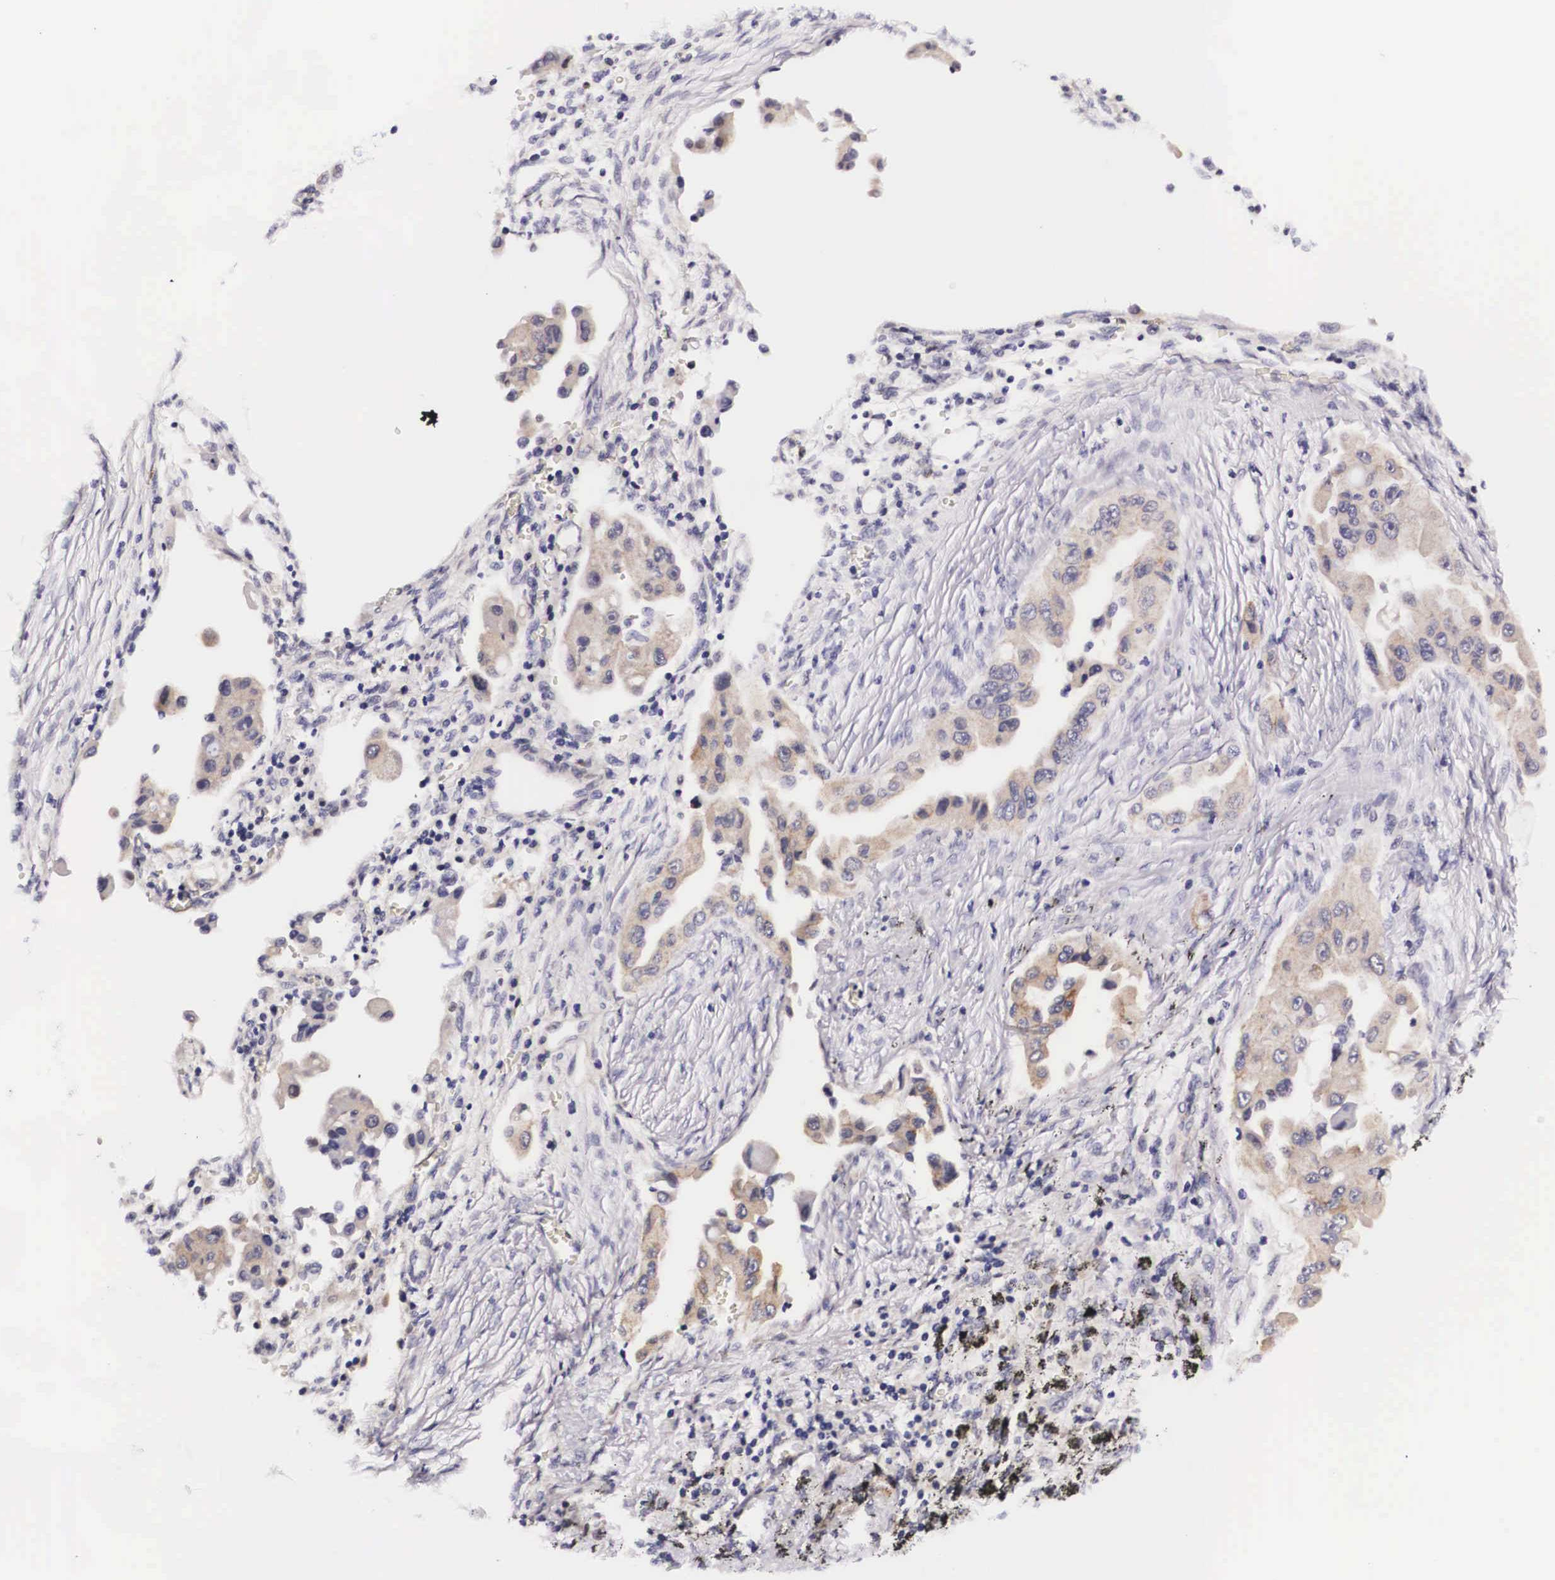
{"staining": {"intensity": "weak", "quantity": "25%-75%", "location": "cytoplasmic/membranous"}, "tissue": "lung cancer", "cell_type": "Tumor cells", "image_type": "cancer", "snomed": [{"axis": "morphology", "description": "Adenocarcinoma, NOS"}, {"axis": "topography", "description": "Lung"}], "caption": "Immunohistochemistry (IHC) of lung cancer shows low levels of weak cytoplasmic/membranous positivity in about 25%-75% of tumor cells.", "gene": "PHETA2", "patient": {"sex": "male", "age": 68}}